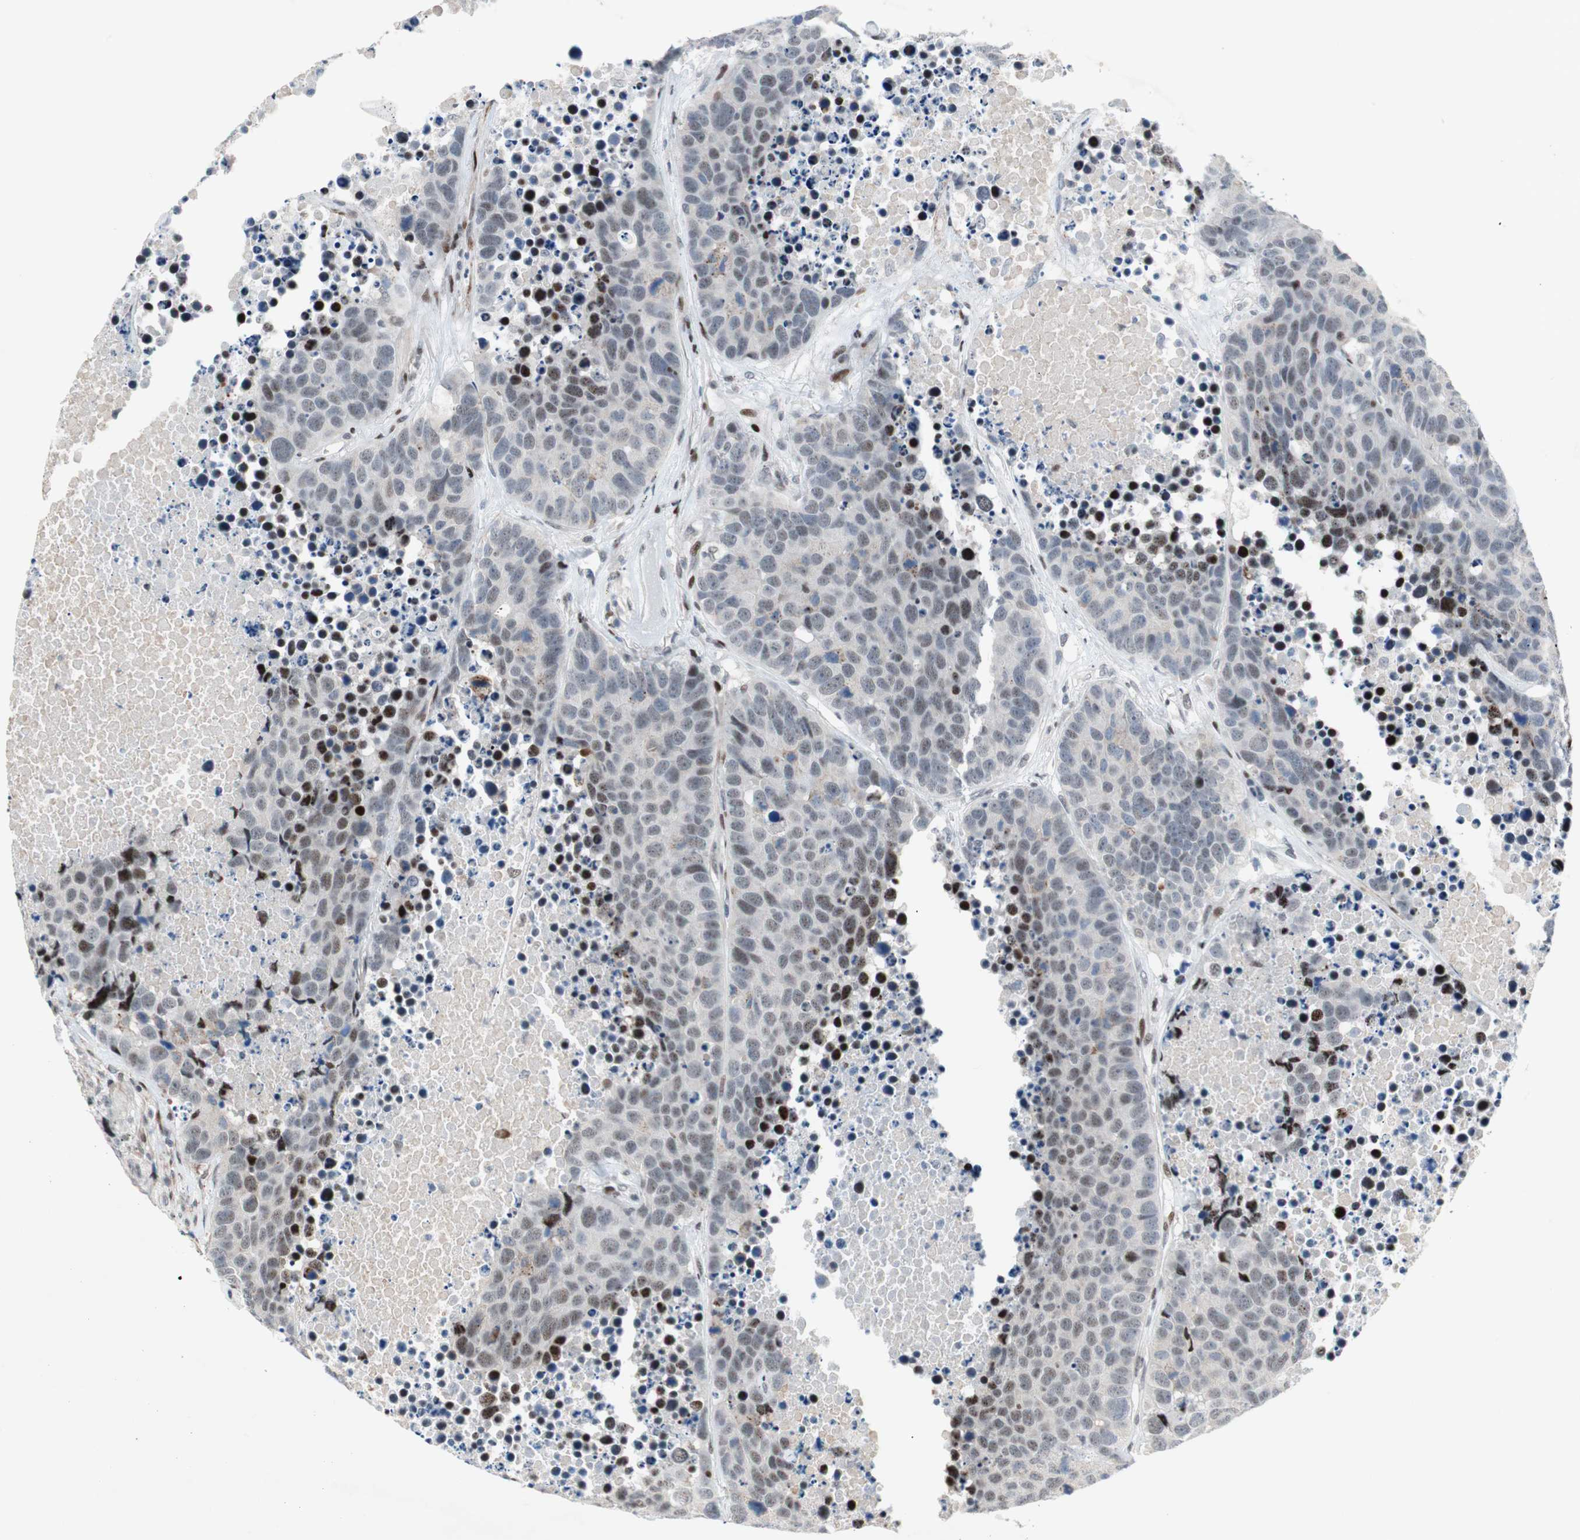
{"staining": {"intensity": "moderate", "quantity": "<25%", "location": "nuclear"}, "tissue": "carcinoid", "cell_type": "Tumor cells", "image_type": "cancer", "snomed": [{"axis": "morphology", "description": "Carcinoid, malignant, NOS"}, {"axis": "topography", "description": "Lung"}], "caption": "Human malignant carcinoid stained for a protein (brown) demonstrates moderate nuclear positive expression in about <25% of tumor cells.", "gene": "FBXO44", "patient": {"sex": "male", "age": 60}}